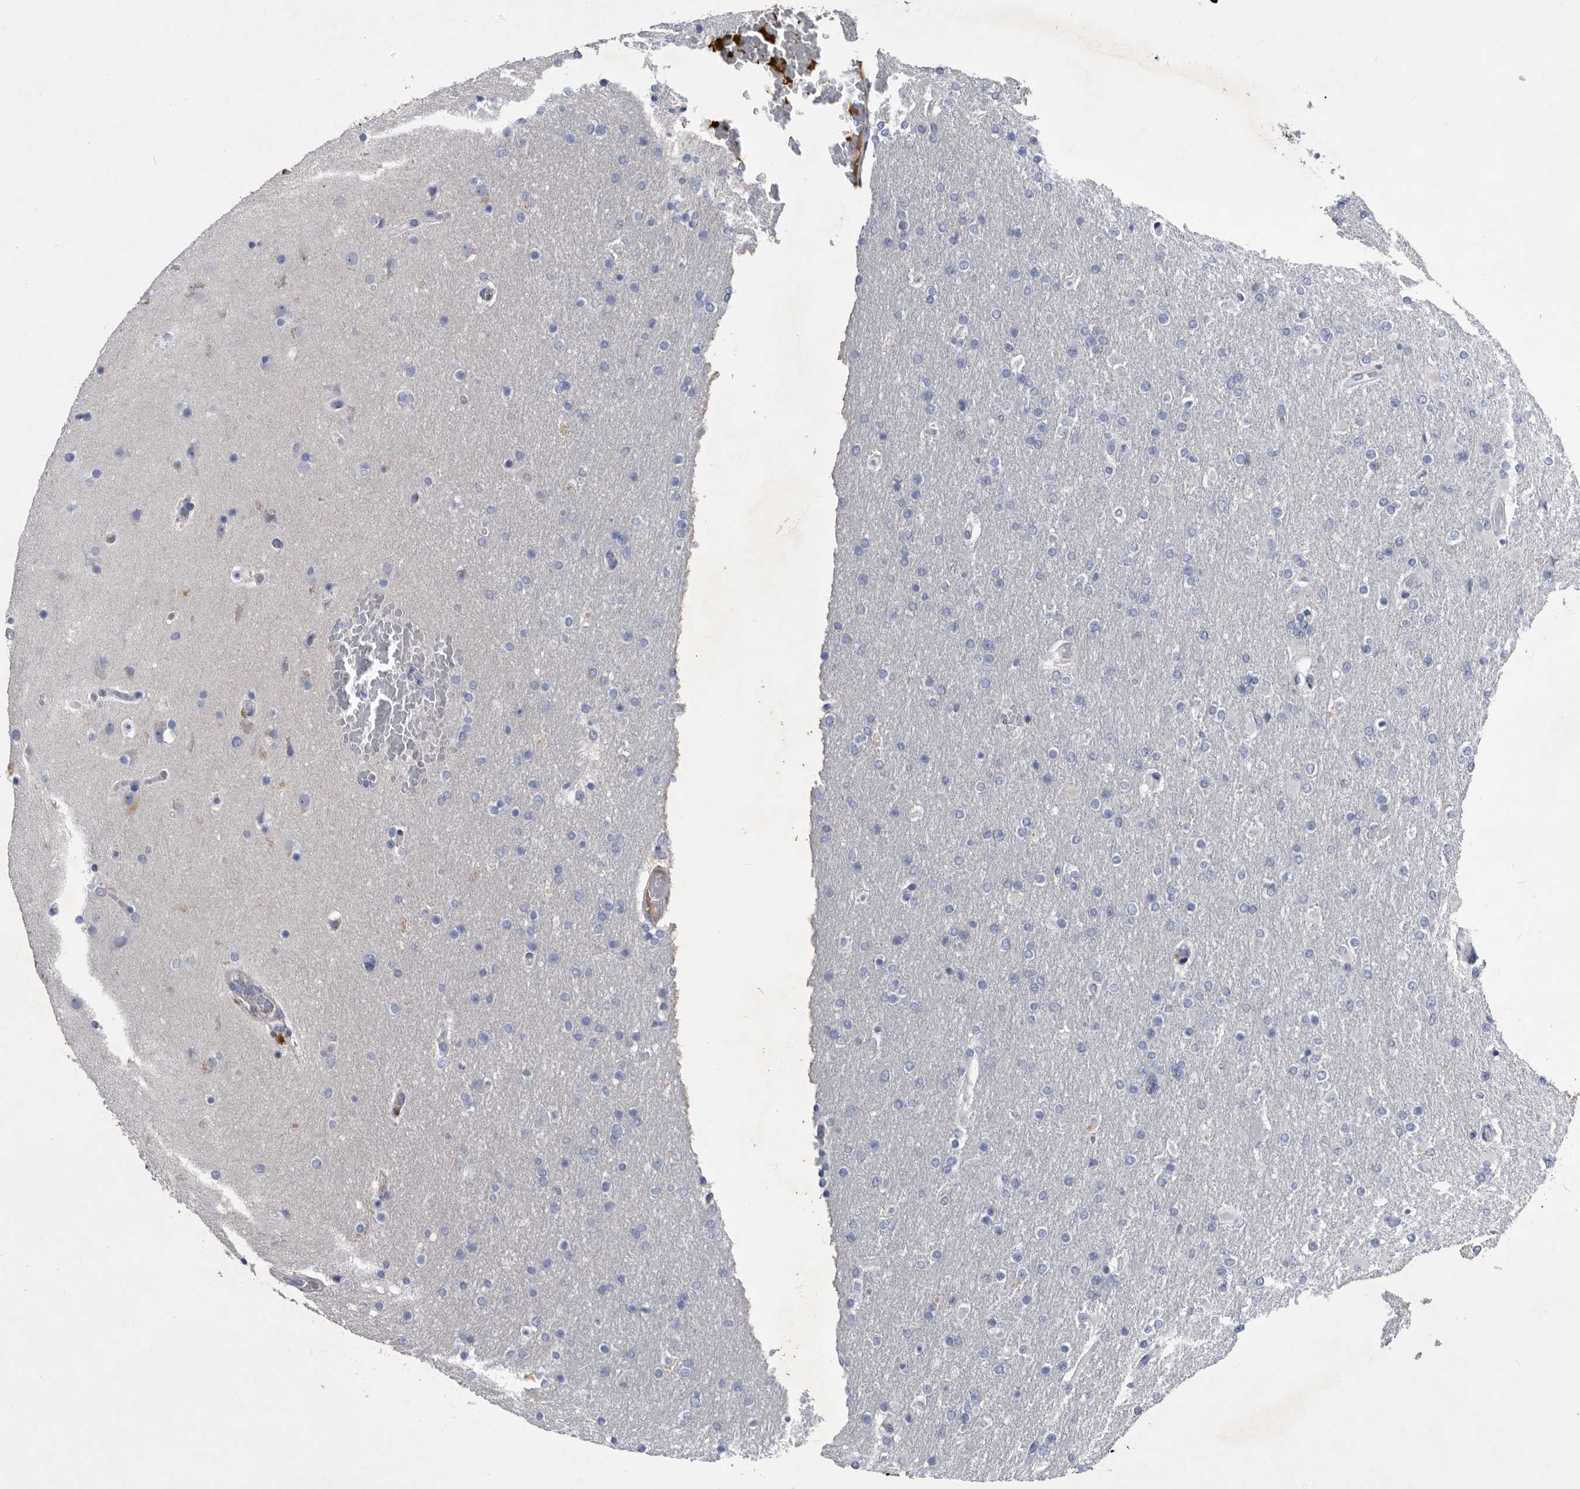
{"staining": {"intensity": "negative", "quantity": "none", "location": "none"}, "tissue": "glioma", "cell_type": "Tumor cells", "image_type": "cancer", "snomed": [{"axis": "morphology", "description": "Glioma, malignant, High grade"}, {"axis": "topography", "description": "Cerebral cortex"}], "caption": "This photomicrograph is of malignant glioma (high-grade) stained with immunohistochemistry (IHC) to label a protein in brown with the nuclei are counter-stained blue. There is no staining in tumor cells.", "gene": "BTBD6", "patient": {"sex": "female", "age": 36}}